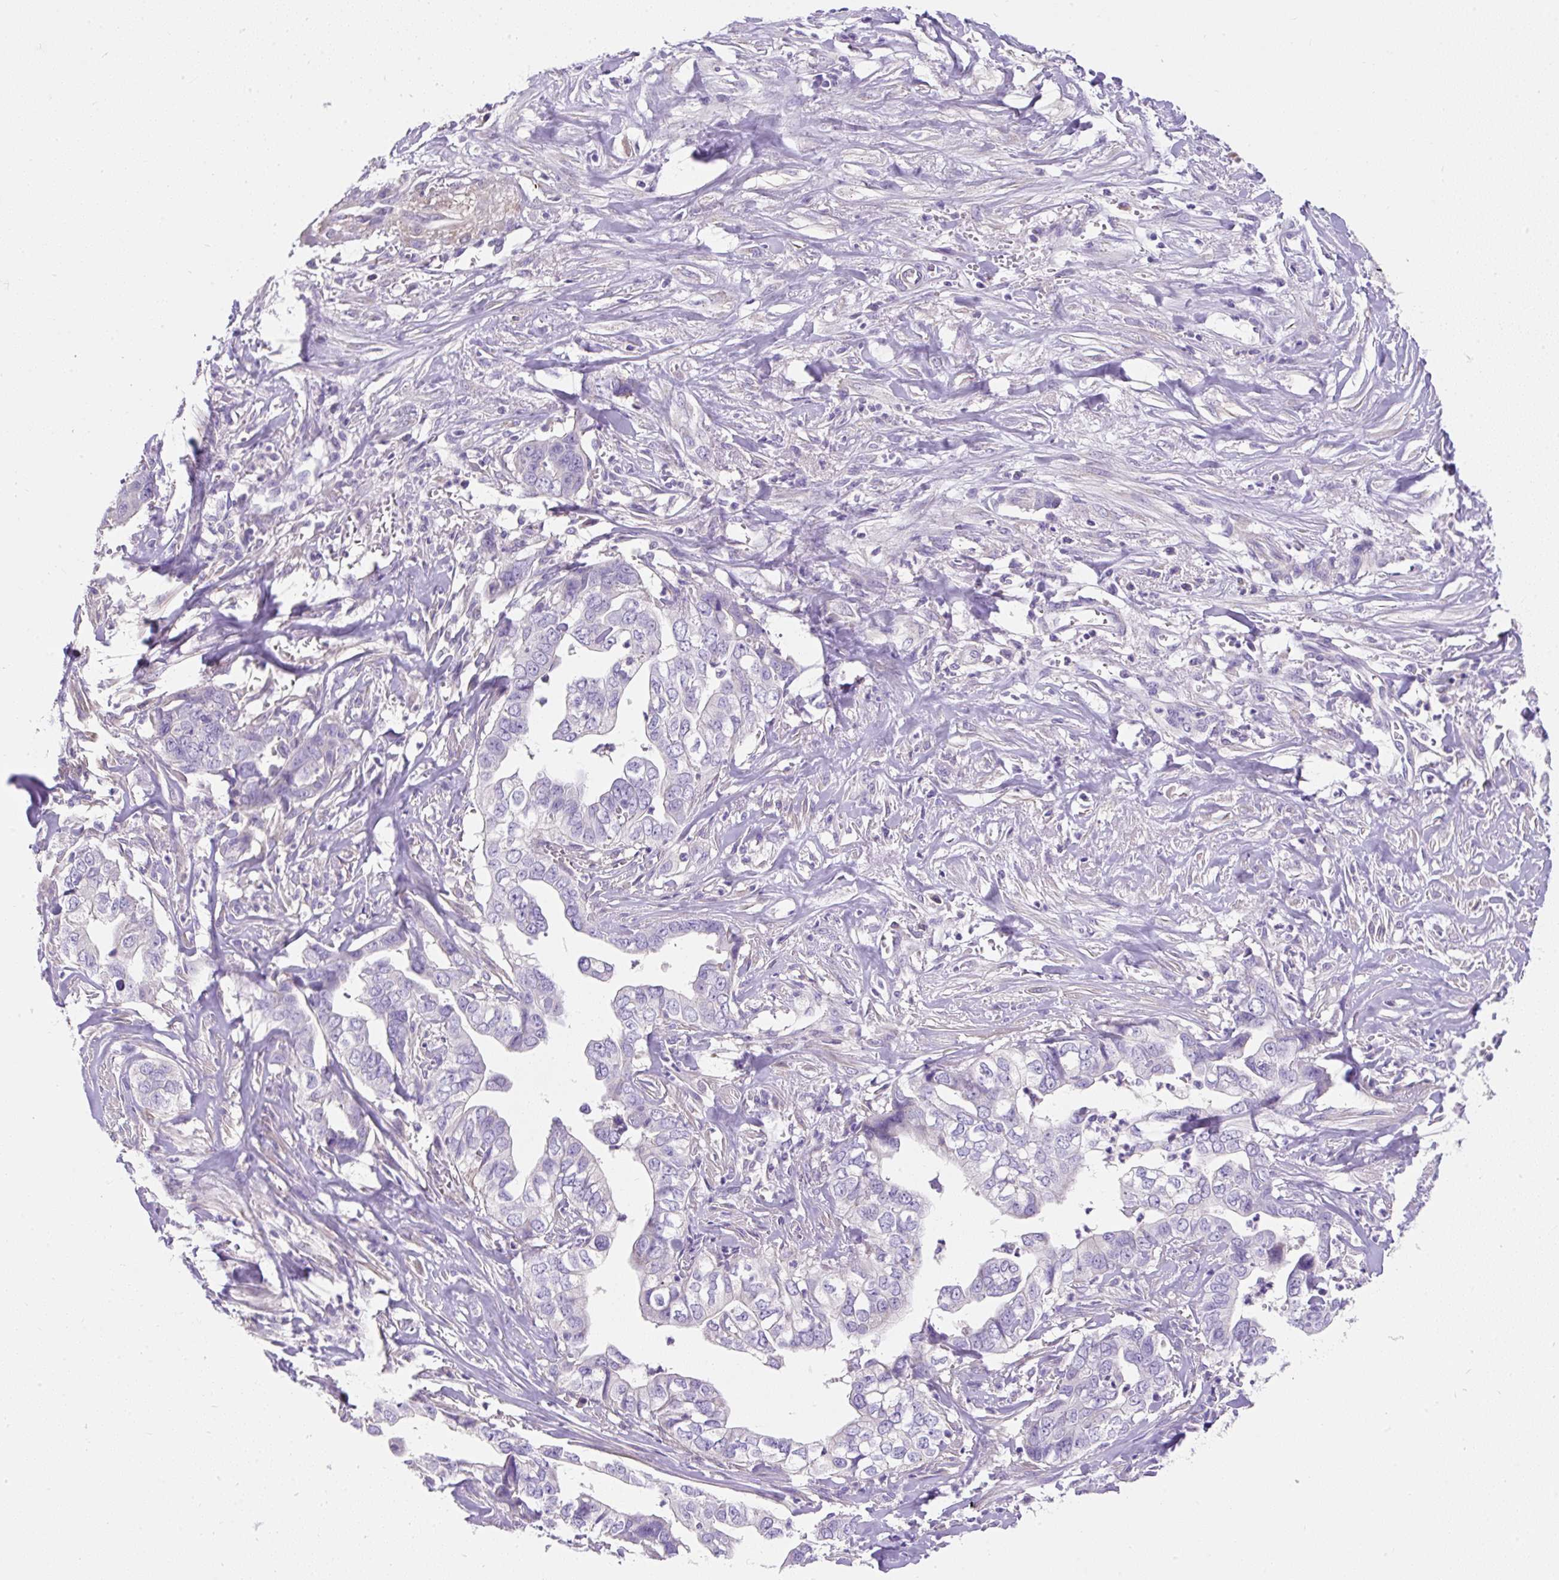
{"staining": {"intensity": "negative", "quantity": "none", "location": "none"}, "tissue": "liver cancer", "cell_type": "Tumor cells", "image_type": "cancer", "snomed": [{"axis": "morphology", "description": "Cholangiocarcinoma"}, {"axis": "topography", "description": "Liver"}], "caption": "This is a image of immunohistochemistry (IHC) staining of liver cancer, which shows no positivity in tumor cells. Nuclei are stained in blue.", "gene": "SUSD5", "patient": {"sex": "female", "age": 79}}